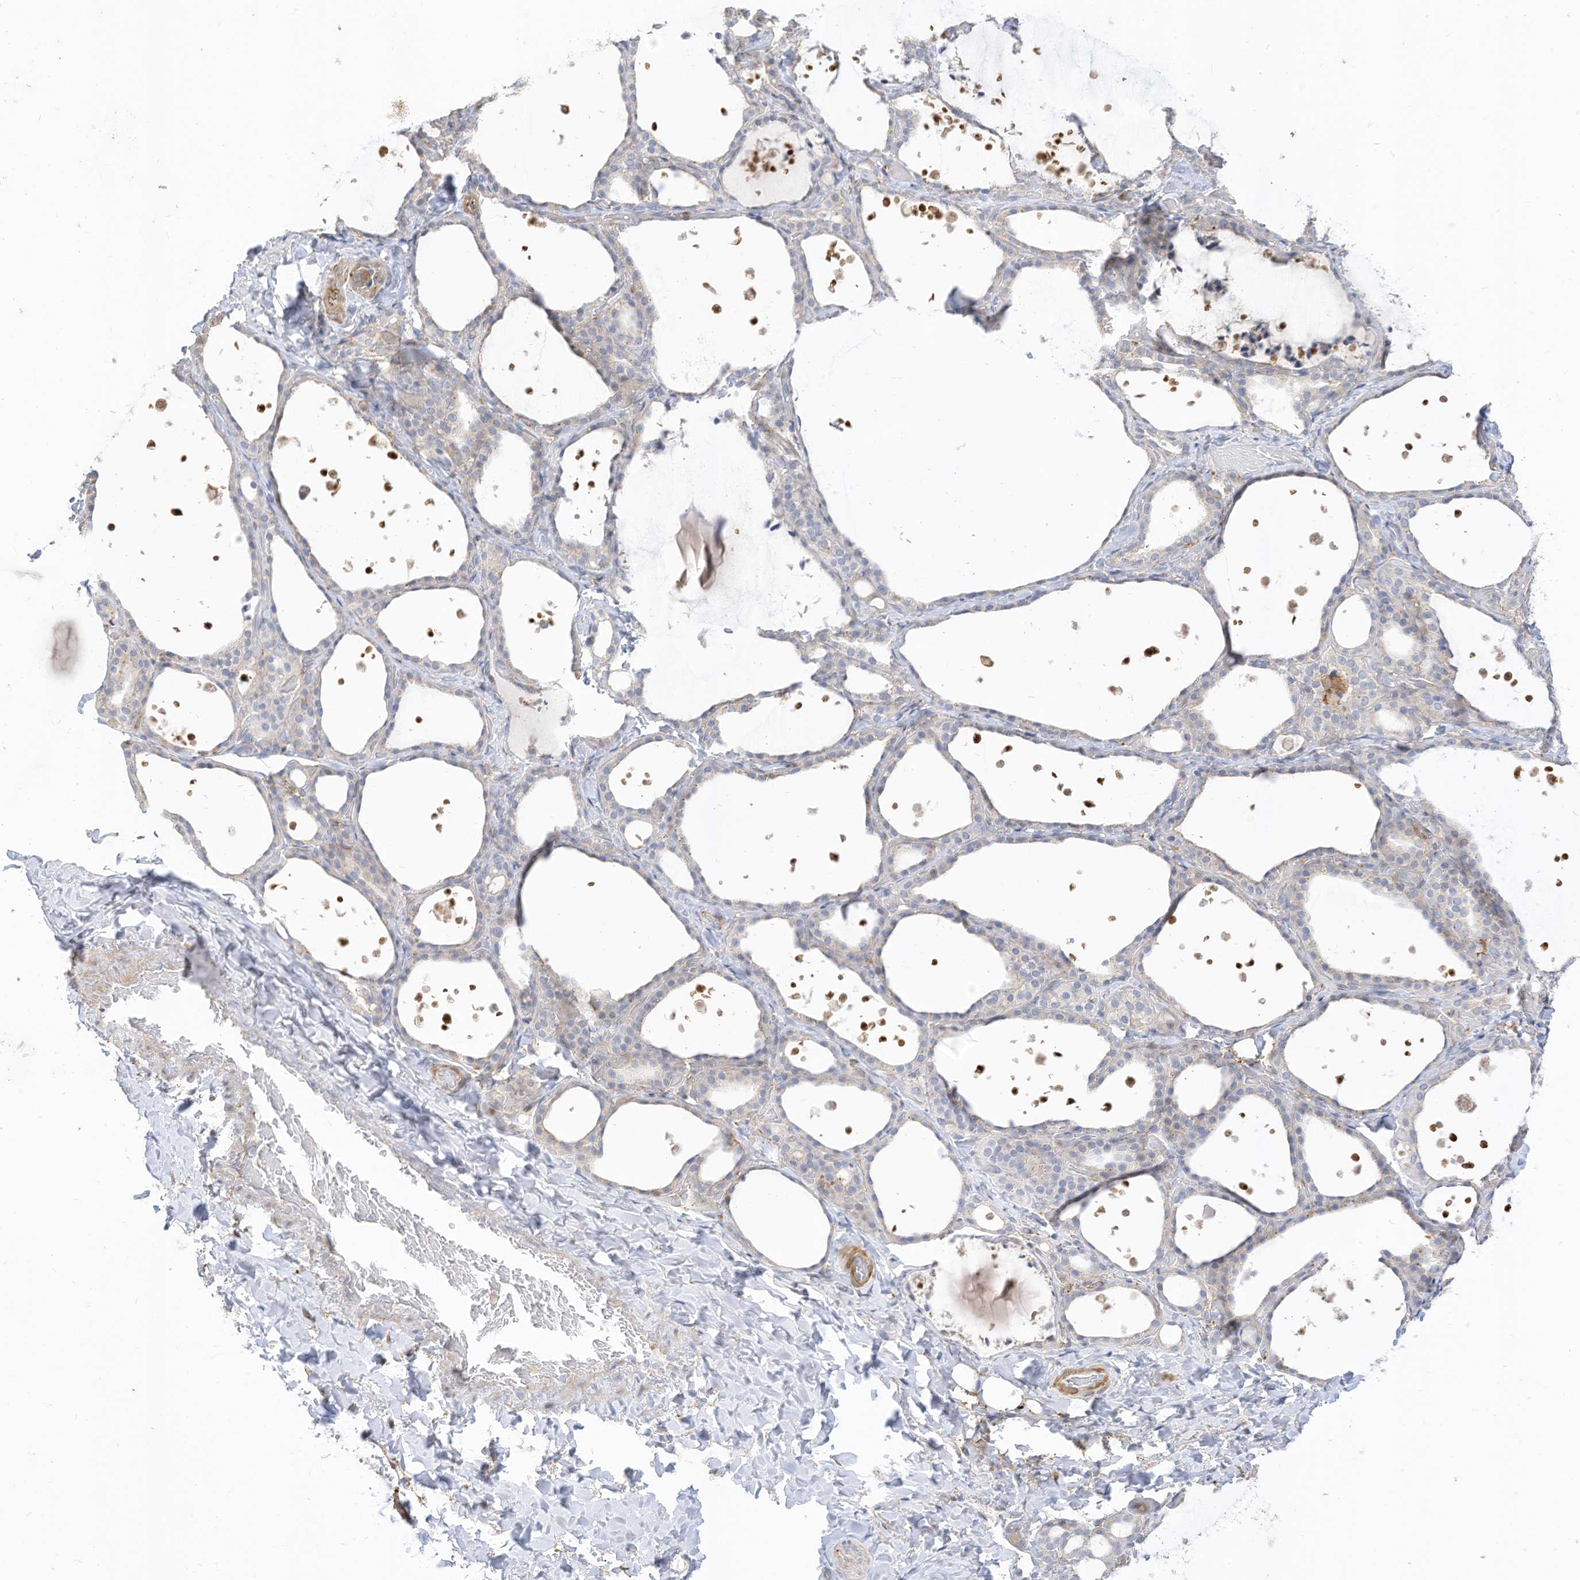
{"staining": {"intensity": "negative", "quantity": "none", "location": "none"}, "tissue": "thyroid gland", "cell_type": "Glandular cells", "image_type": "normal", "snomed": [{"axis": "morphology", "description": "Normal tissue, NOS"}, {"axis": "topography", "description": "Thyroid gland"}], "caption": "This micrograph is of unremarkable thyroid gland stained with immunohistochemistry to label a protein in brown with the nuclei are counter-stained blue. There is no positivity in glandular cells.", "gene": "ATP13A1", "patient": {"sex": "female", "age": 44}}